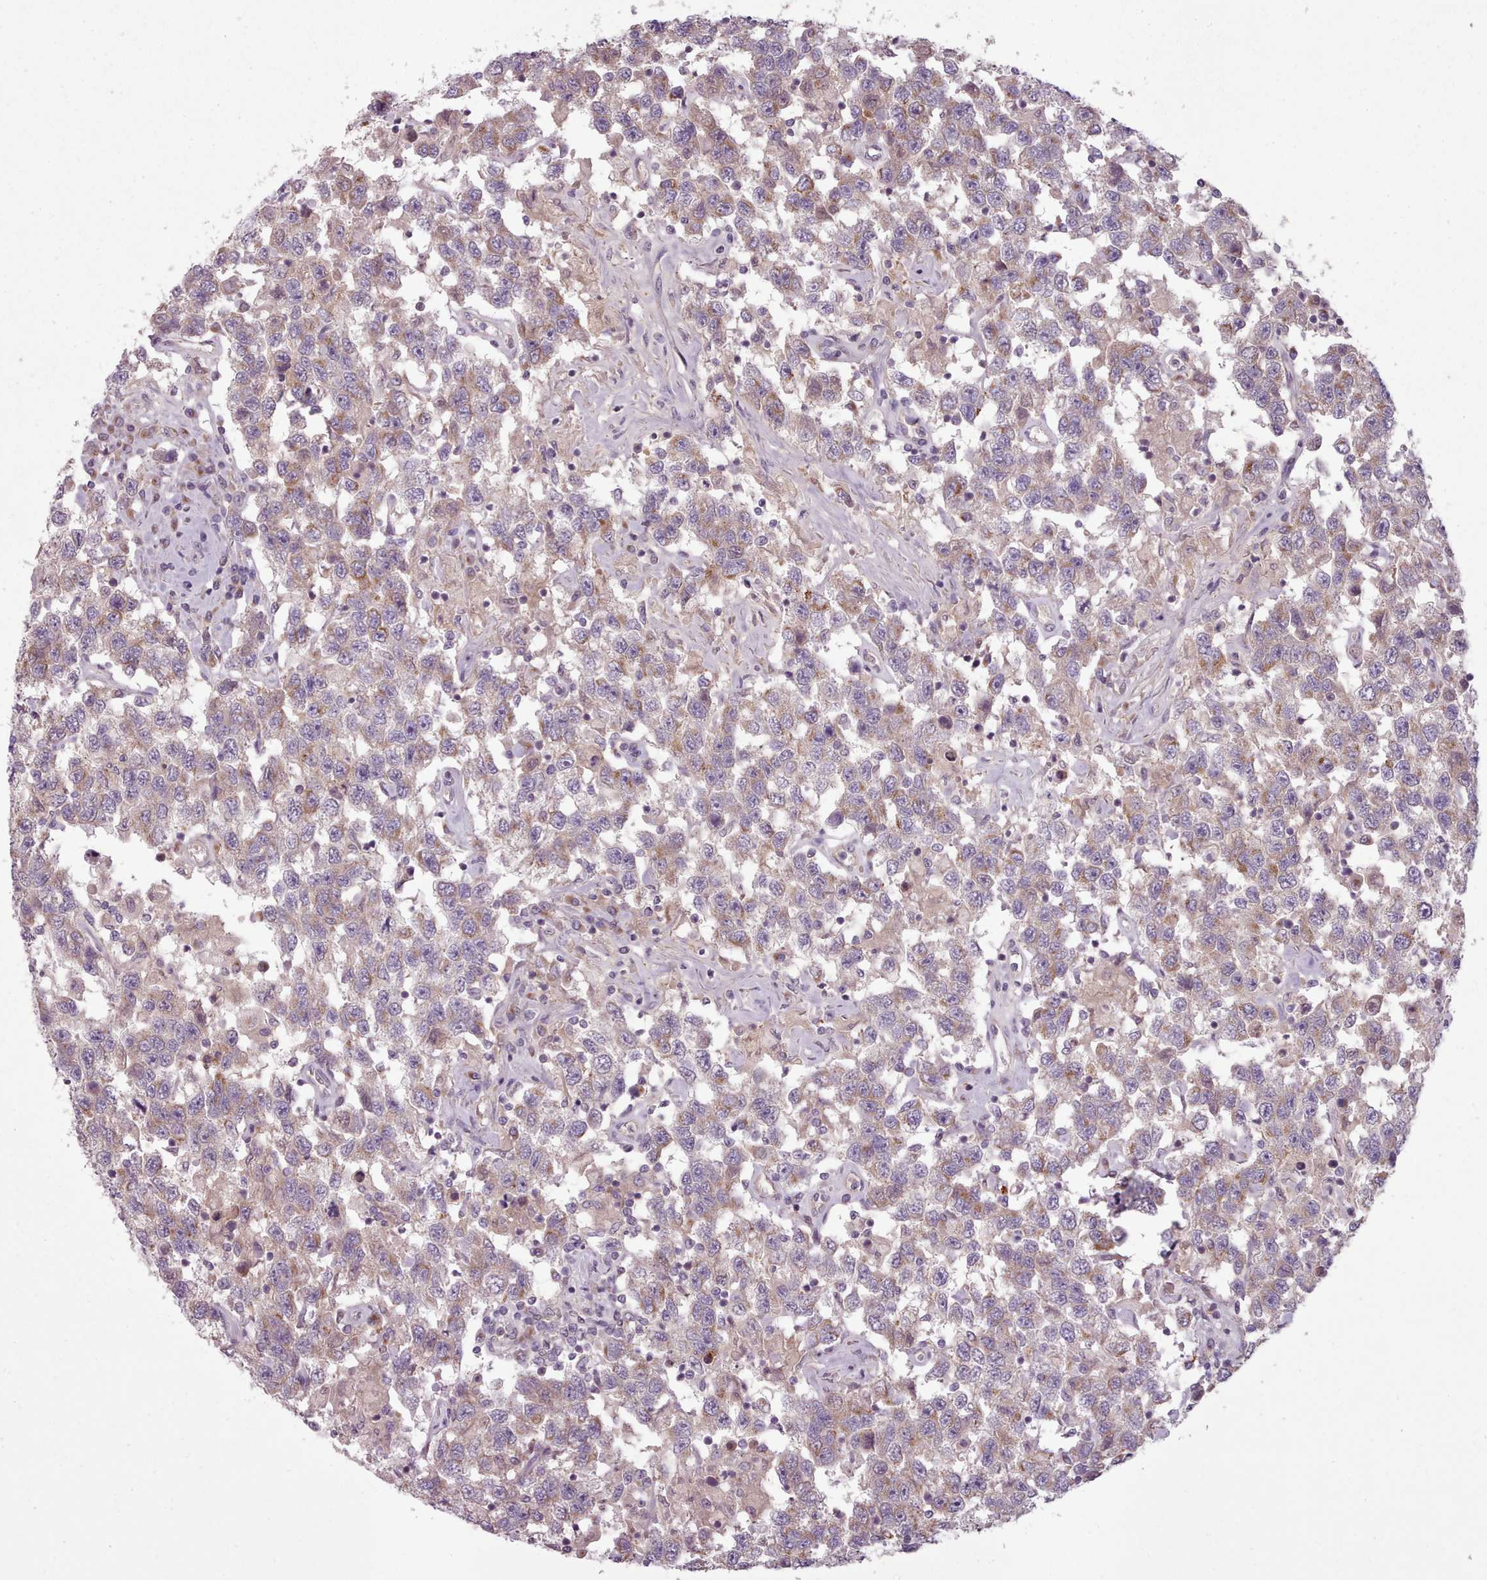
{"staining": {"intensity": "weak", "quantity": ">75%", "location": "cytoplasmic/membranous"}, "tissue": "testis cancer", "cell_type": "Tumor cells", "image_type": "cancer", "snomed": [{"axis": "morphology", "description": "Seminoma, NOS"}, {"axis": "topography", "description": "Testis"}], "caption": "Immunohistochemistry (DAB) staining of testis cancer displays weak cytoplasmic/membranous protein positivity in about >75% of tumor cells. (Brightfield microscopy of DAB IHC at high magnification).", "gene": "LAPTM5", "patient": {"sex": "male", "age": 41}}